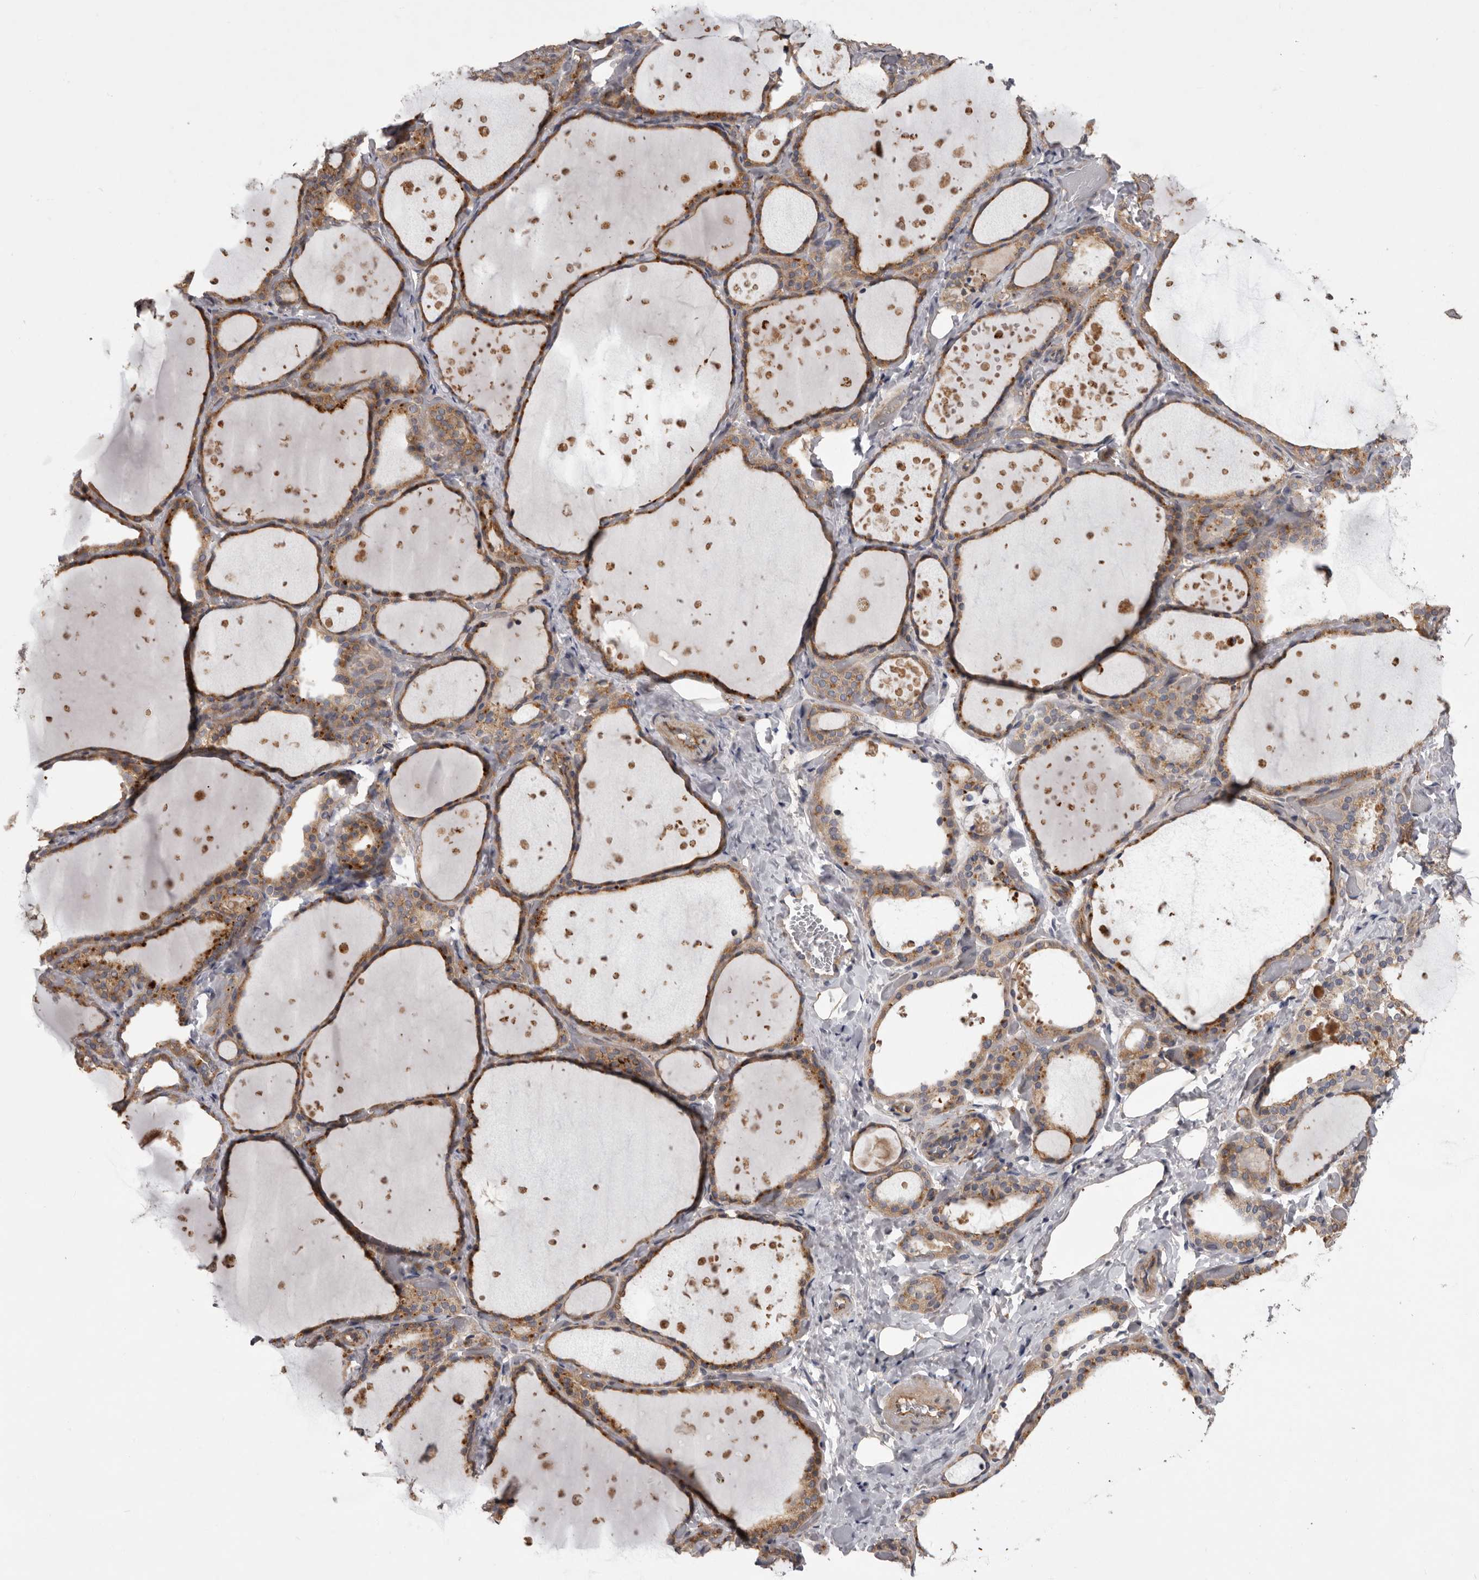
{"staining": {"intensity": "moderate", "quantity": ">75%", "location": "cytoplasmic/membranous"}, "tissue": "thyroid gland", "cell_type": "Glandular cells", "image_type": "normal", "snomed": [{"axis": "morphology", "description": "Normal tissue, NOS"}, {"axis": "topography", "description": "Thyroid gland"}], "caption": "IHC histopathology image of normal thyroid gland: human thyroid gland stained using IHC exhibits medium levels of moderate protein expression localized specifically in the cytoplasmic/membranous of glandular cells, appearing as a cytoplasmic/membranous brown color.", "gene": "WDR47", "patient": {"sex": "female", "age": 44}}